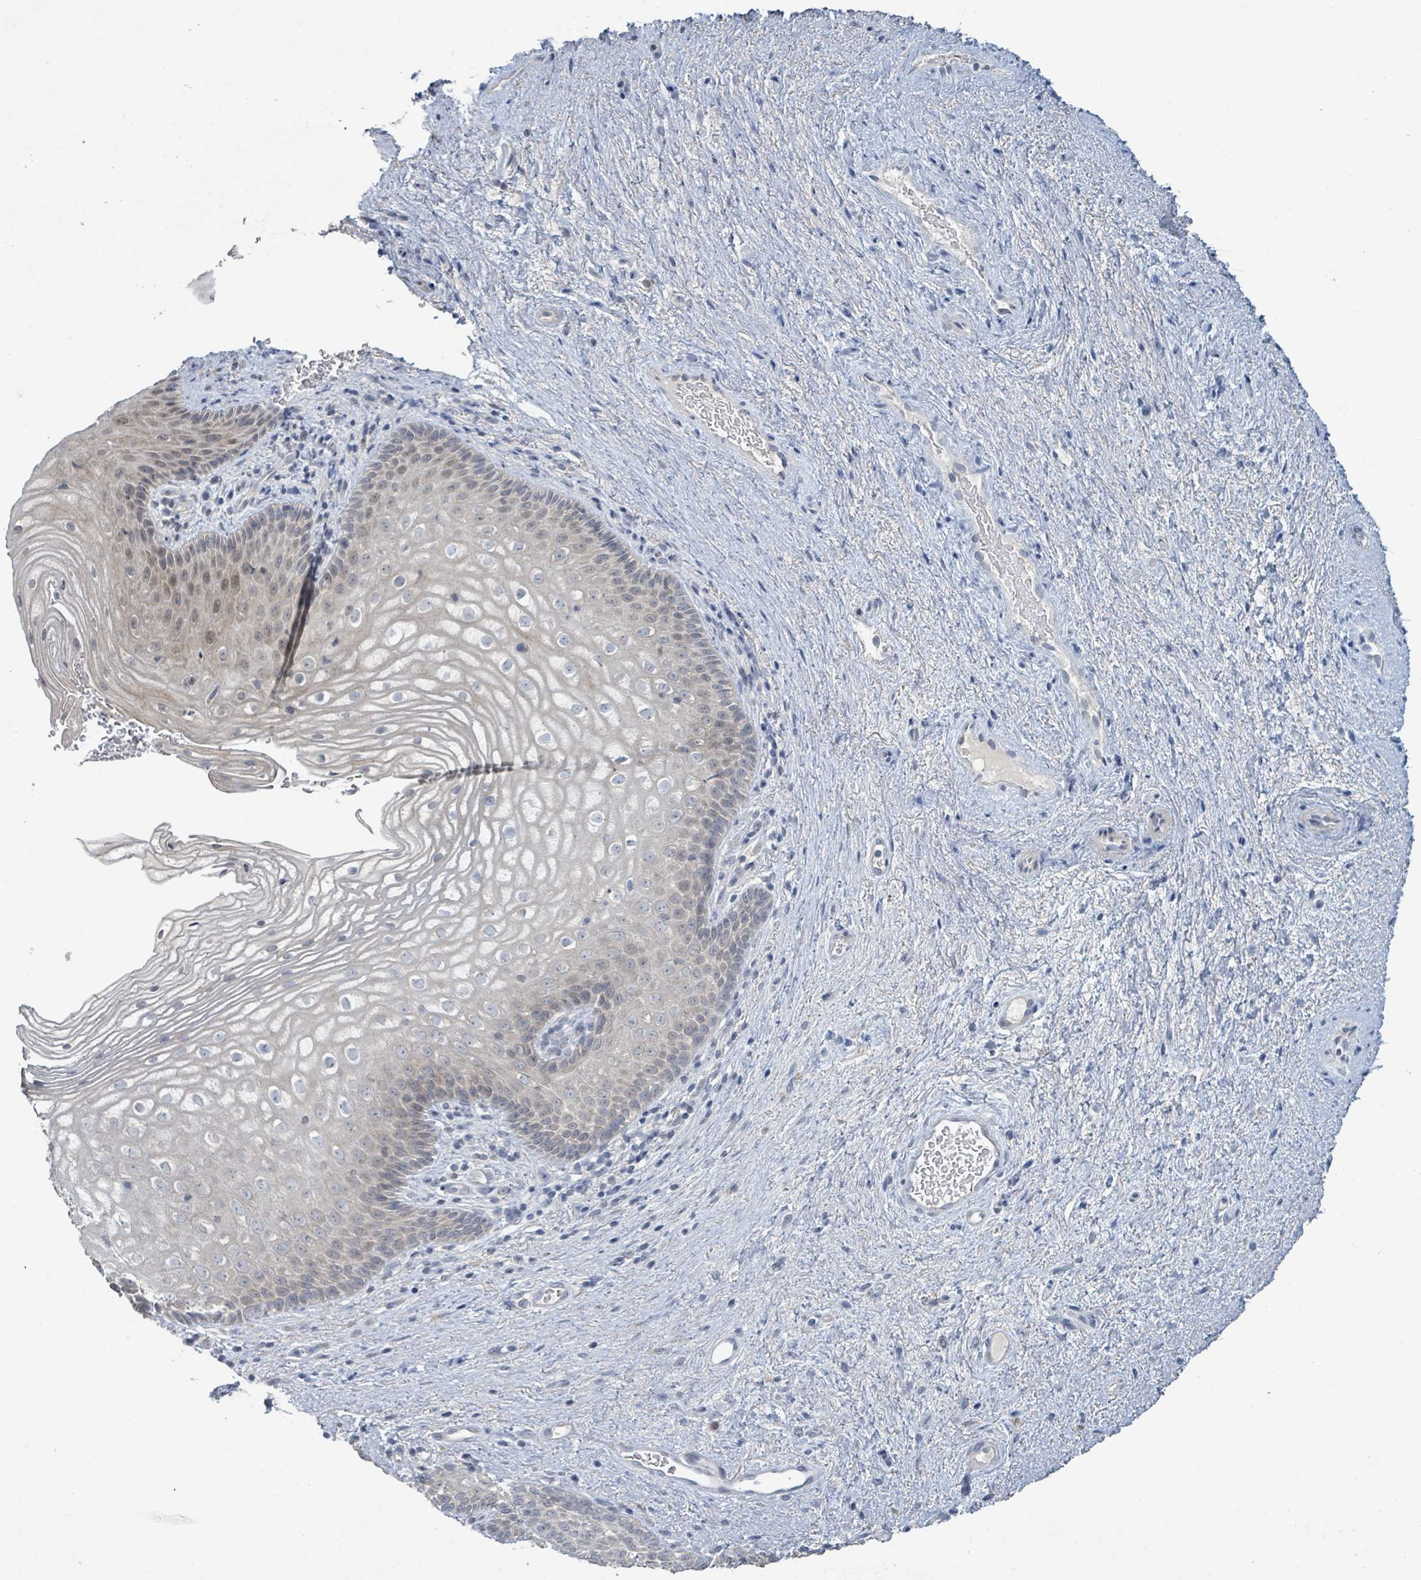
{"staining": {"intensity": "weak", "quantity": "<25%", "location": "nuclear"}, "tissue": "vagina", "cell_type": "Squamous epithelial cells", "image_type": "normal", "snomed": [{"axis": "morphology", "description": "Normal tissue, NOS"}, {"axis": "topography", "description": "Vagina"}], "caption": "Squamous epithelial cells are negative for protein expression in normal human vagina. (Stains: DAB (3,3'-diaminobenzidine) immunohistochemistry with hematoxylin counter stain, Microscopy: brightfield microscopy at high magnification).", "gene": "RPL32", "patient": {"sex": "female", "age": 47}}